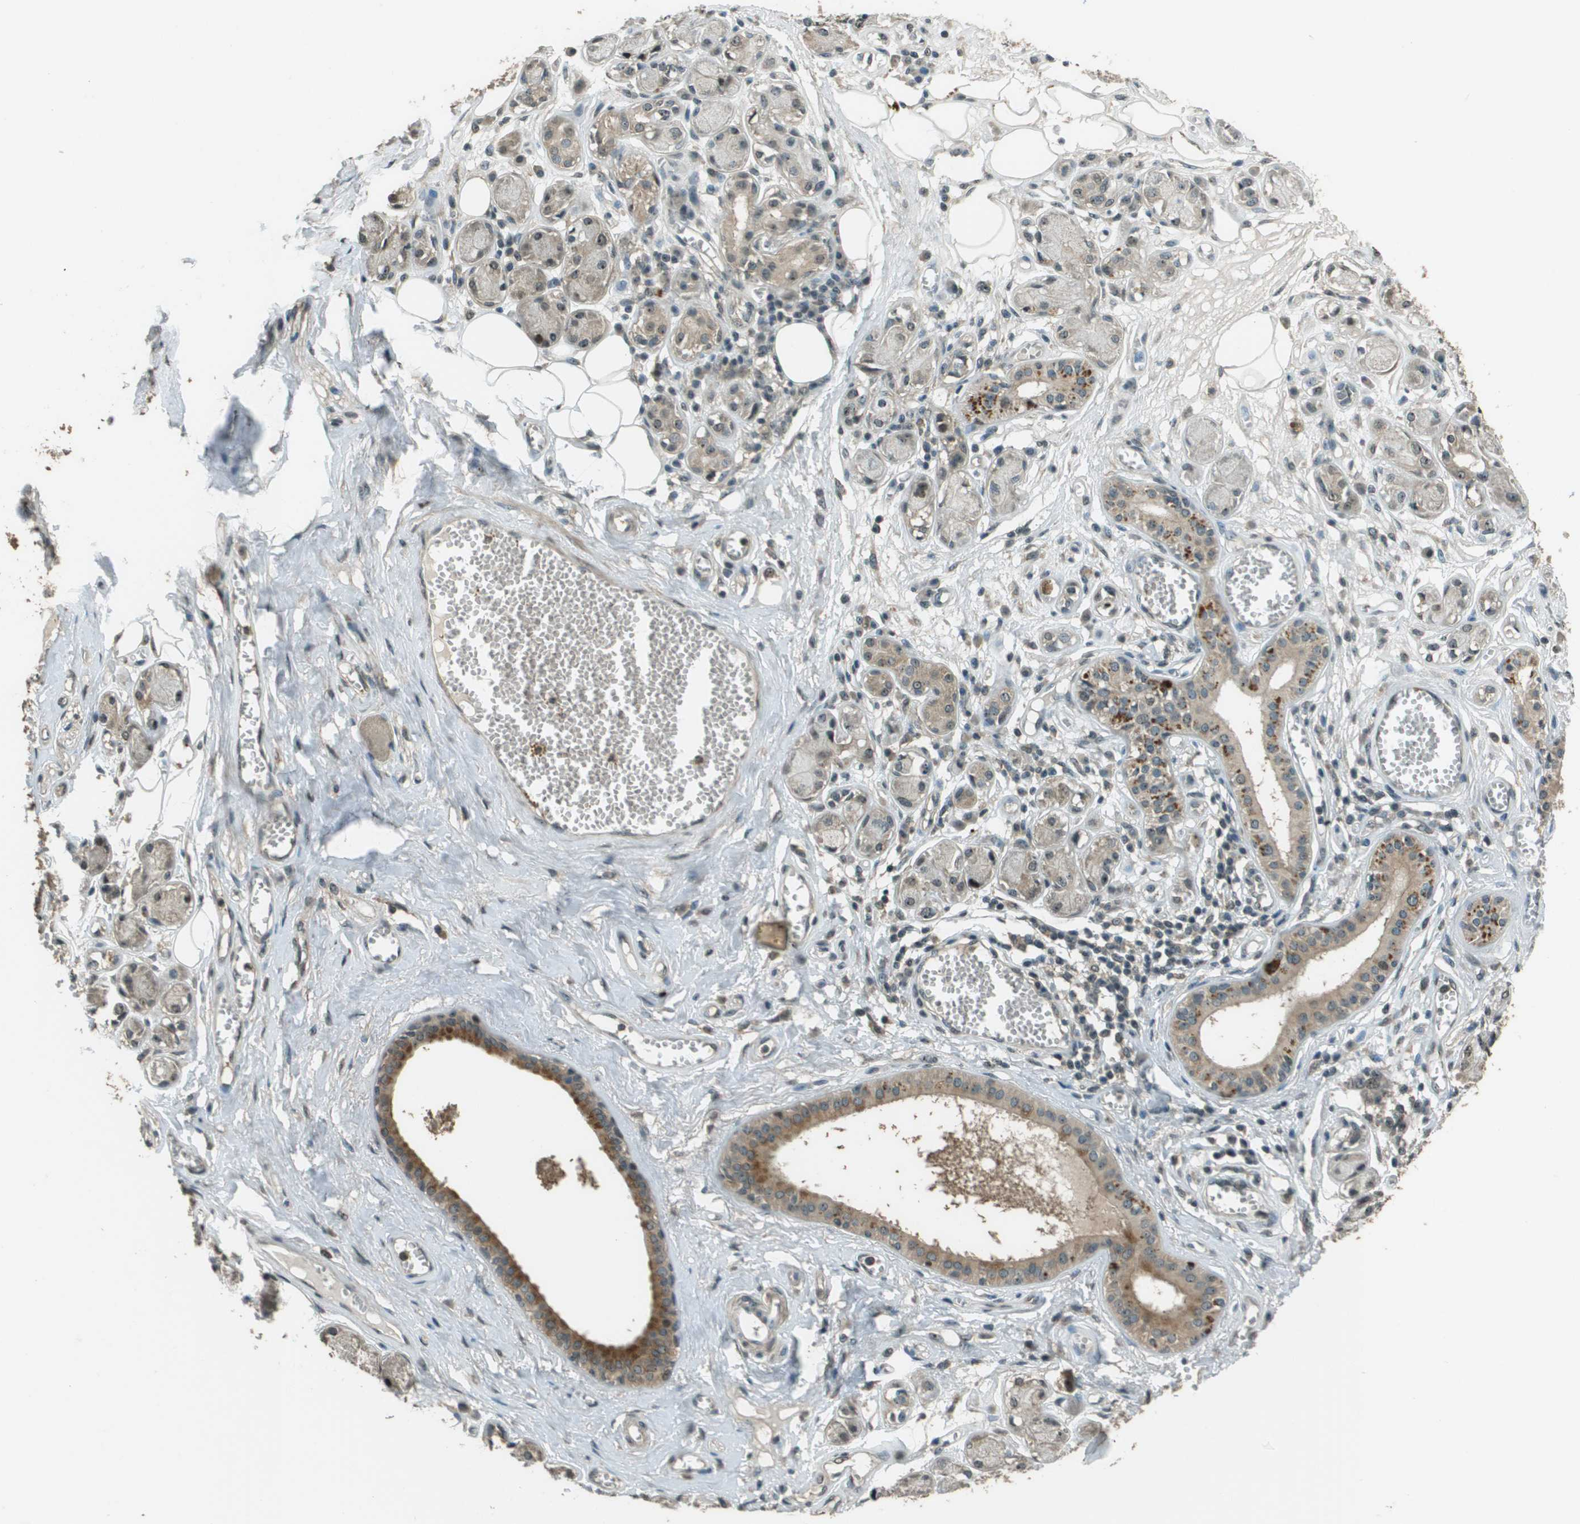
{"staining": {"intensity": "negative", "quantity": "none", "location": "none"}, "tissue": "adipose tissue", "cell_type": "Adipocytes", "image_type": "normal", "snomed": [{"axis": "morphology", "description": "Normal tissue, NOS"}, {"axis": "morphology", "description": "Inflammation, NOS"}, {"axis": "topography", "description": "Salivary gland"}, {"axis": "topography", "description": "Peripheral nerve tissue"}], "caption": "The photomicrograph shows no staining of adipocytes in unremarkable adipose tissue.", "gene": "SDC3", "patient": {"sex": "female", "age": 75}}